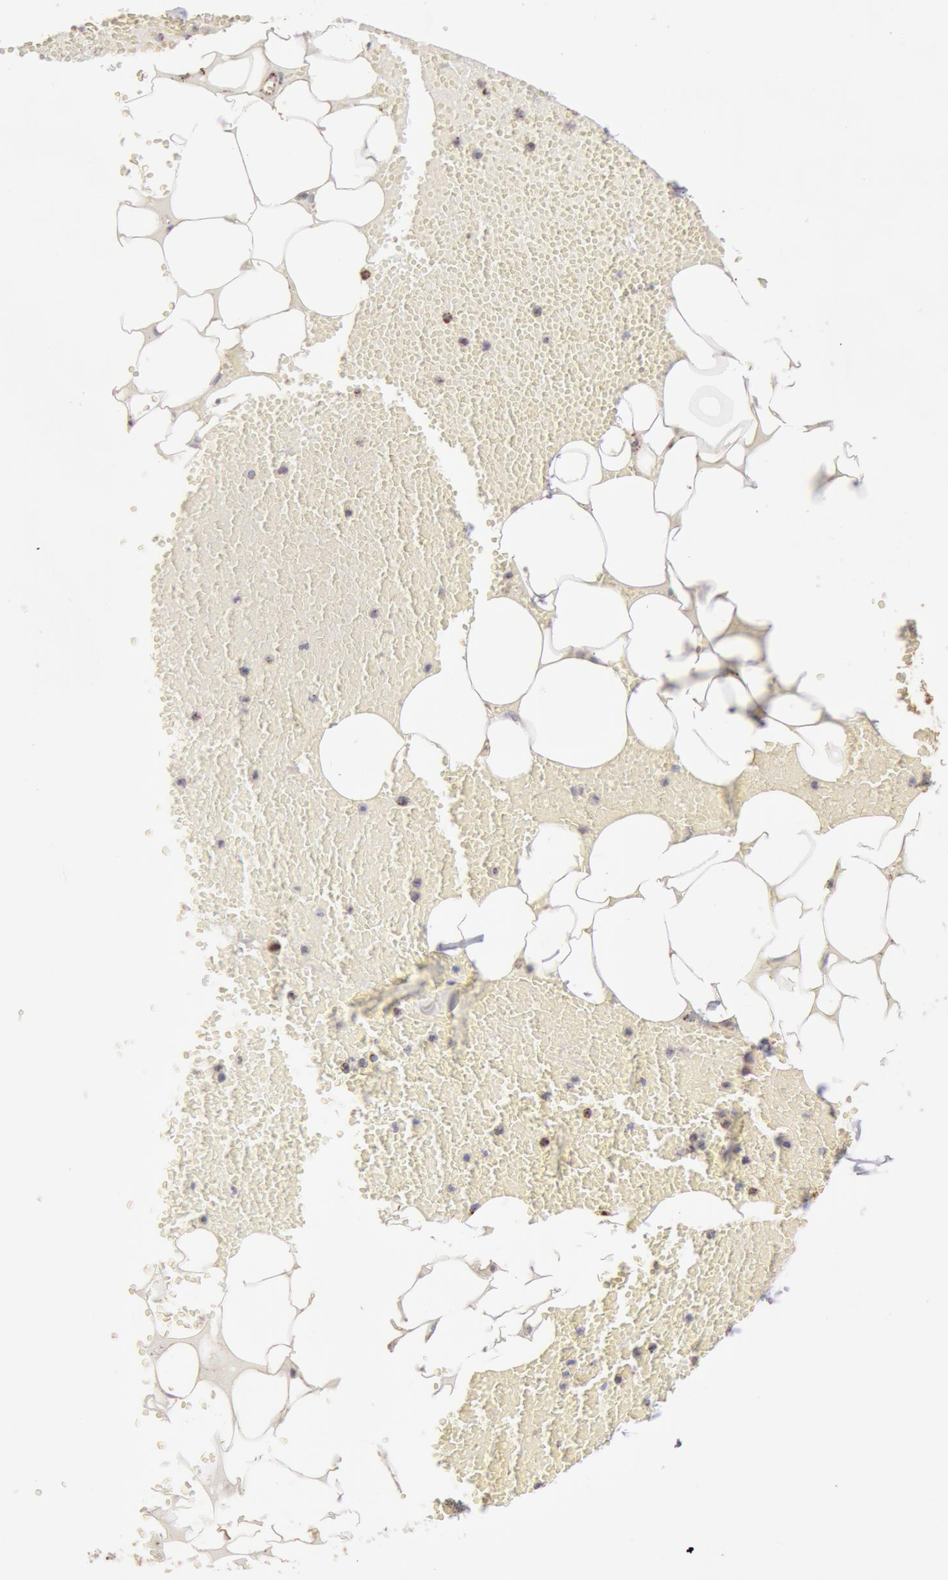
{"staining": {"intensity": "moderate", "quantity": ">75%", "location": "cytoplasmic/membranous"}, "tissue": "adipose tissue", "cell_type": "Adipocytes", "image_type": "normal", "snomed": [{"axis": "morphology", "description": "Normal tissue, NOS"}, {"axis": "morphology", "description": "Inflammation, NOS"}, {"axis": "topography", "description": "Lymph node"}, {"axis": "topography", "description": "Peripheral nerve tissue"}], "caption": "Immunohistochemistry (IHC) staining of unremarkable adipose tissue, which reveals medium levels of moderate cytoplasmic/membranous positivity in about >75% of adipocytes indicating moderate cytoplasmic/membranous protein staining. The staining was performed using DAB (3,3'-diaminobenzidine) (brown) for protein detection and nuclei were counterstained in hematoxylin (blue).", "gene": "ATP5F1B", "patient": {"sex": "male", "age": 52}}